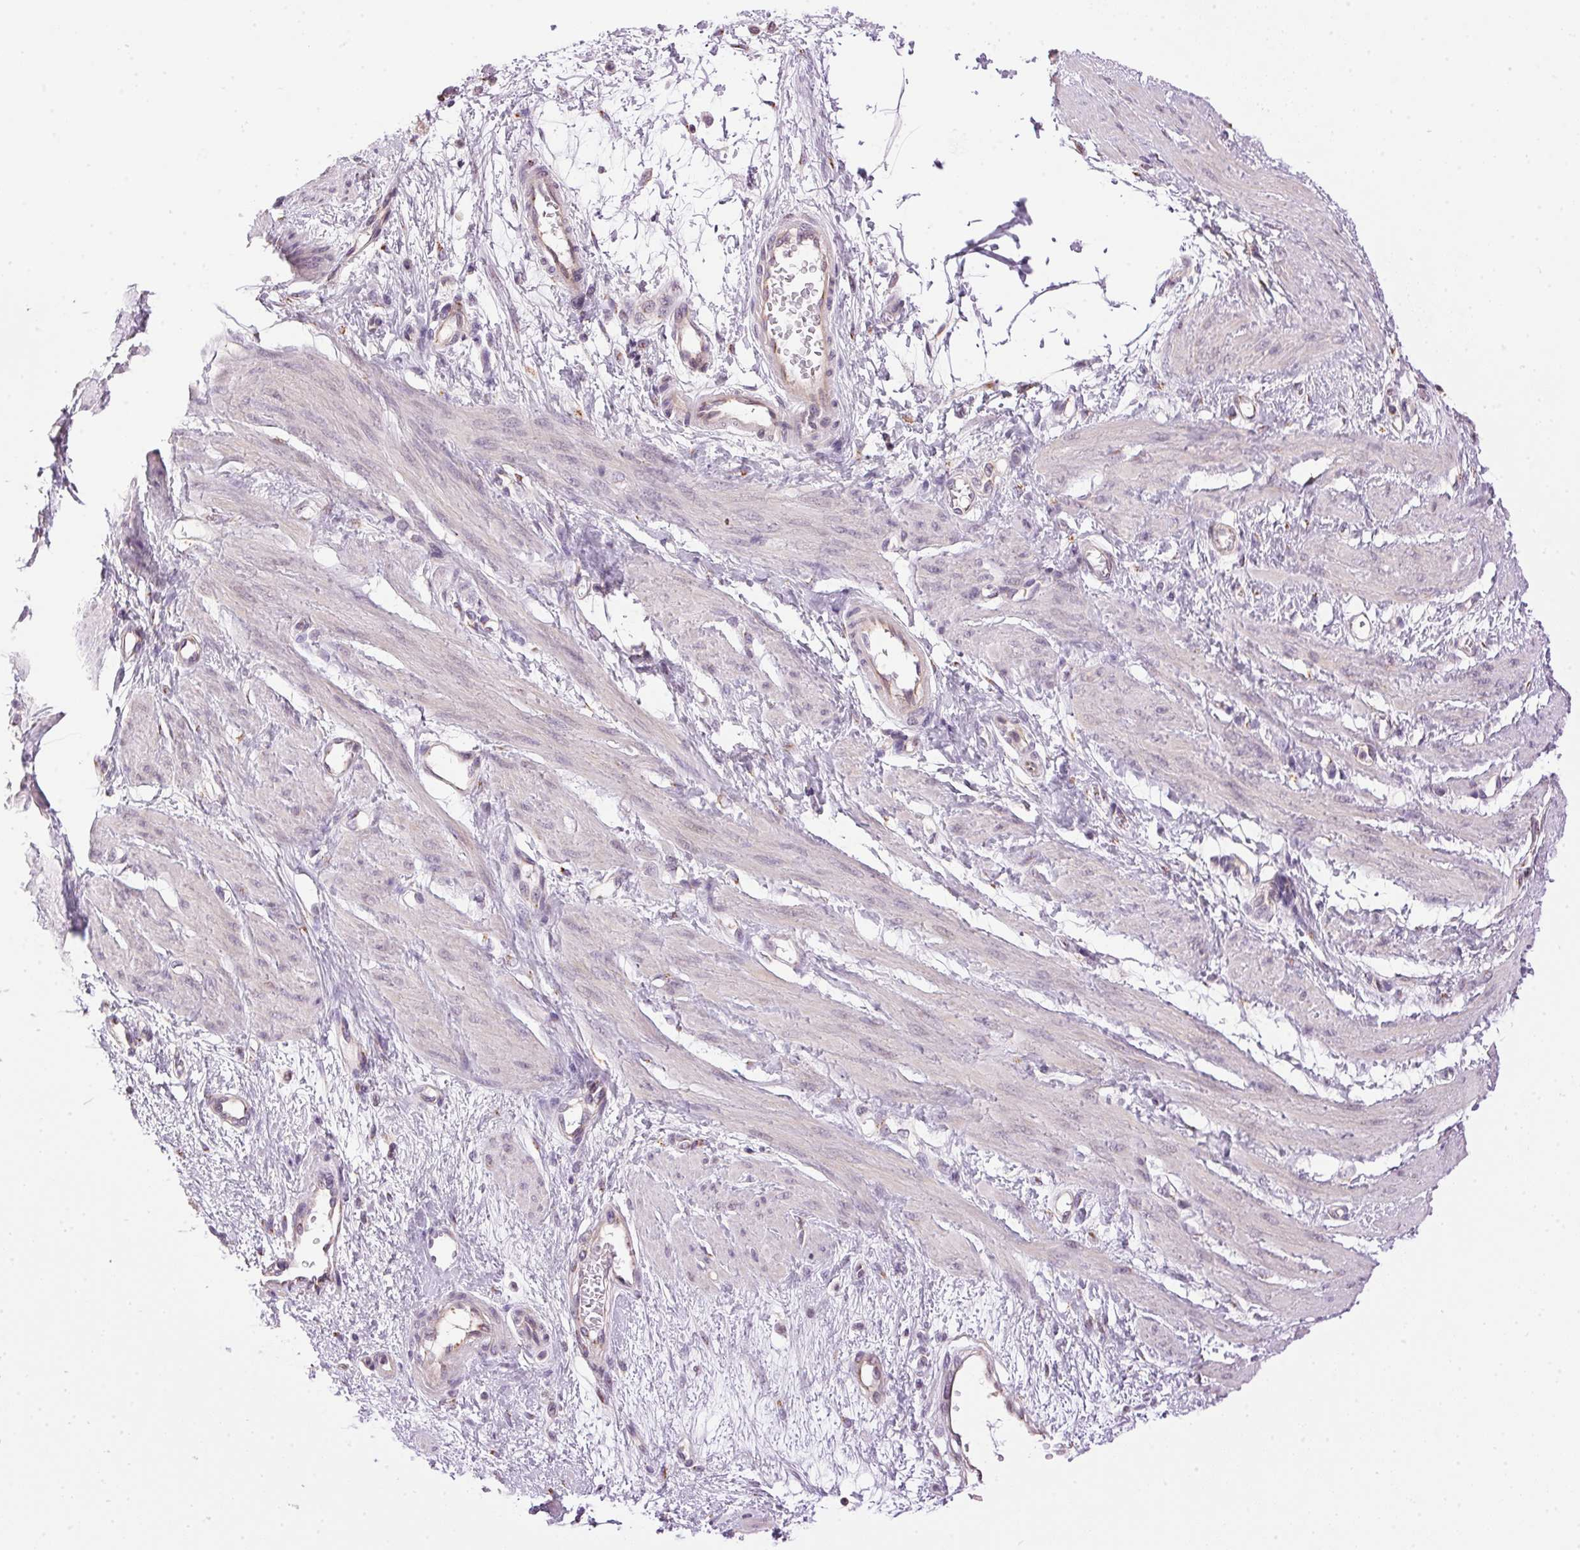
{"staining": {"intensity": "negative", "quantity": "none", "location": "none"}, "tissue": "smooth muscle", "cell_type": "Smooth muscle cells", "image_type": "normal", "snomed": [{"axis": "morphology", "description": "Normal tissue, NOS"}, {"axis": "topography", "description": "Smooth muscle"}, {"axis": "topography", "description": "Uterus"}], "caption": "High magnification brightfield microscopy of normal smooth muscle stained with DAB (brown) and counterstained with hematoxylin (blue): smooth muscle cells show no significant positivity. The staining is performed using DAB (3,3'-diaminobenzidine) brown chromogen with nuclei counter-stained in using hematoxylin.", "gene": "GOLPH3", "patient": {"sex": "female", "age": 39}}